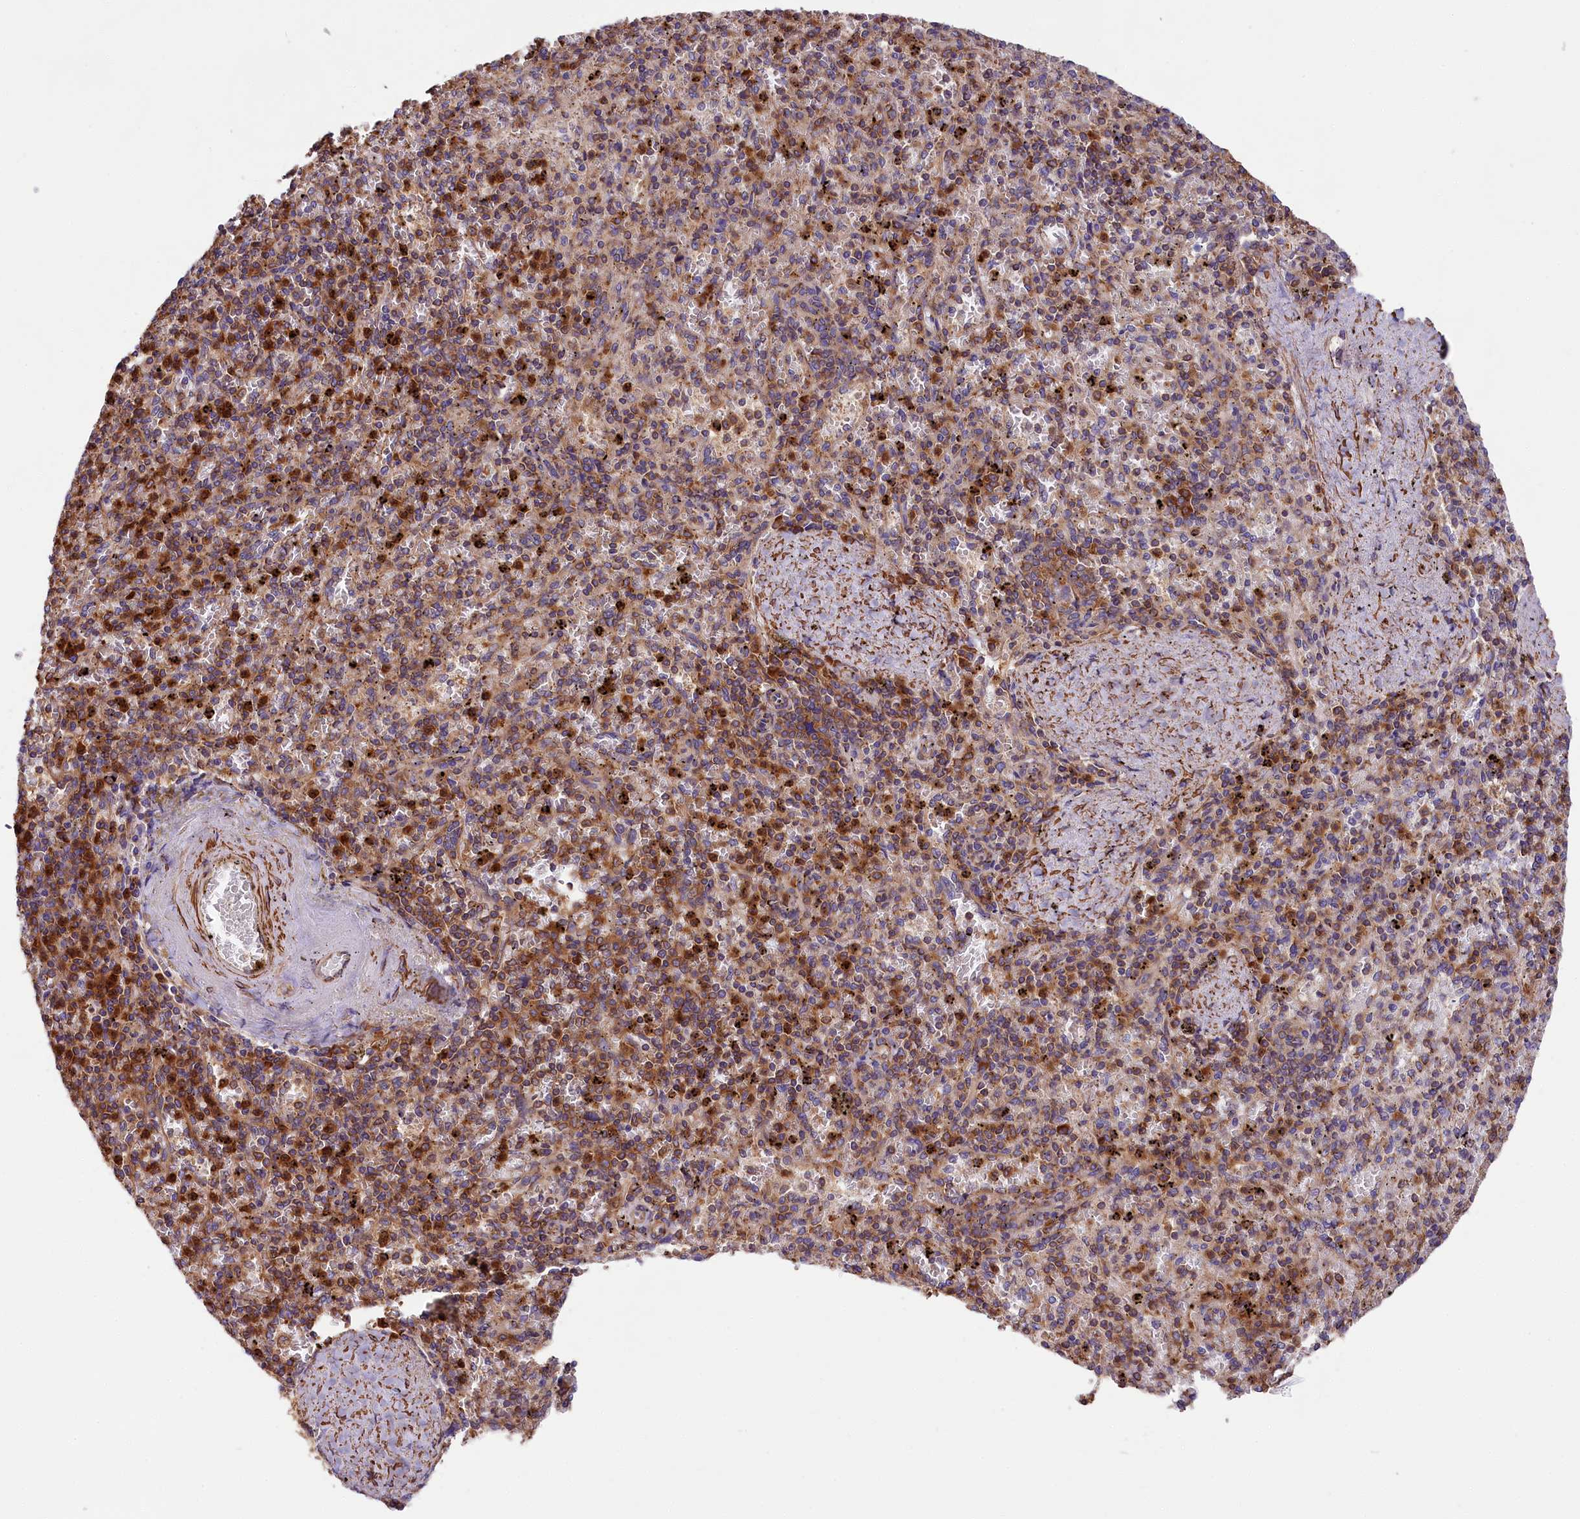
{"staining": {"intensity": "strong", "quantity": "25%-75%", "location": "cytoplasmic/membranous"}, "tissue": "spleen", "cell_type": "Cells in red pulp", "image_type": "normal", "snomed": [{"axis": "morphology", "description": "Normal tissue, NOS"}, {"axis": "topography", "description": "Spleen"}], "caption": "Normal spleen was stained to show a protein in brown. There is high levels of strong cytoplasmic/membranous staining in about 25%-75% of cells in red pulp. (DAB (3,3'-diaminobenzidine) IHC with brightfield microscopy, high magnification).", "gene": "GYS1", "patient": {"sex": "male", "age": 82}}